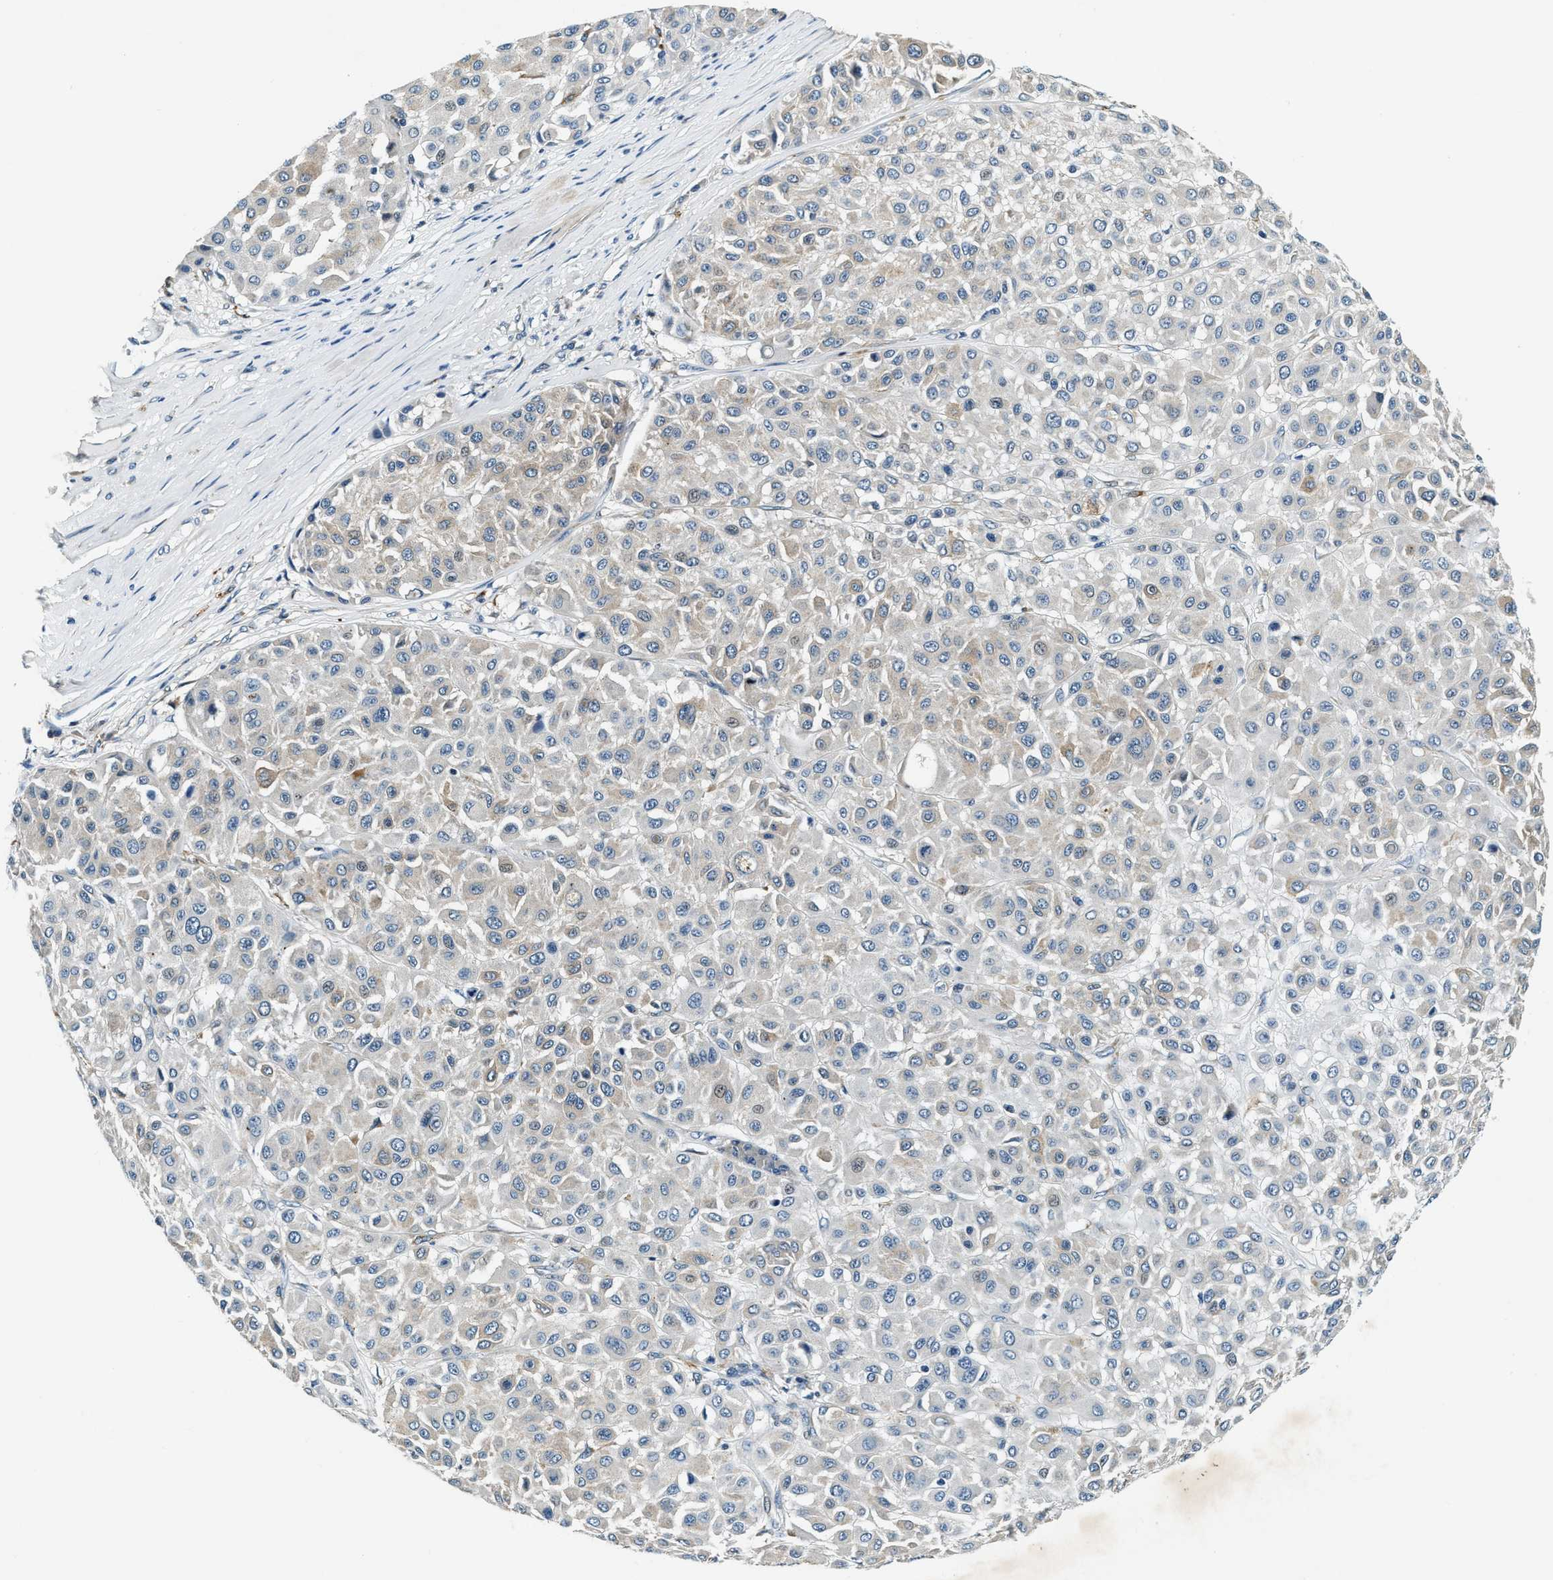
{"staining": {"intensity": "negative", "quantity": "none", "location": "none"}, "tissue": "melanoma", "cell_type": "Tumor cells", "image_type": "cancer", "snomed": [{"axis": "morphology", "description": "Malignant melanoma, Metastatic site"}, {"axis": "topography", "description": "Soft tissue"}], "caption": "Immunohistochemical staining of human malignant melanoma (metastatic site) shows no significant staining in tumor cells. (Brightfield microscopy of DAB immunohistochemistry at high magnification).", "gene": "C2orf66", "patient": {"sex": "male", "age": 41}}